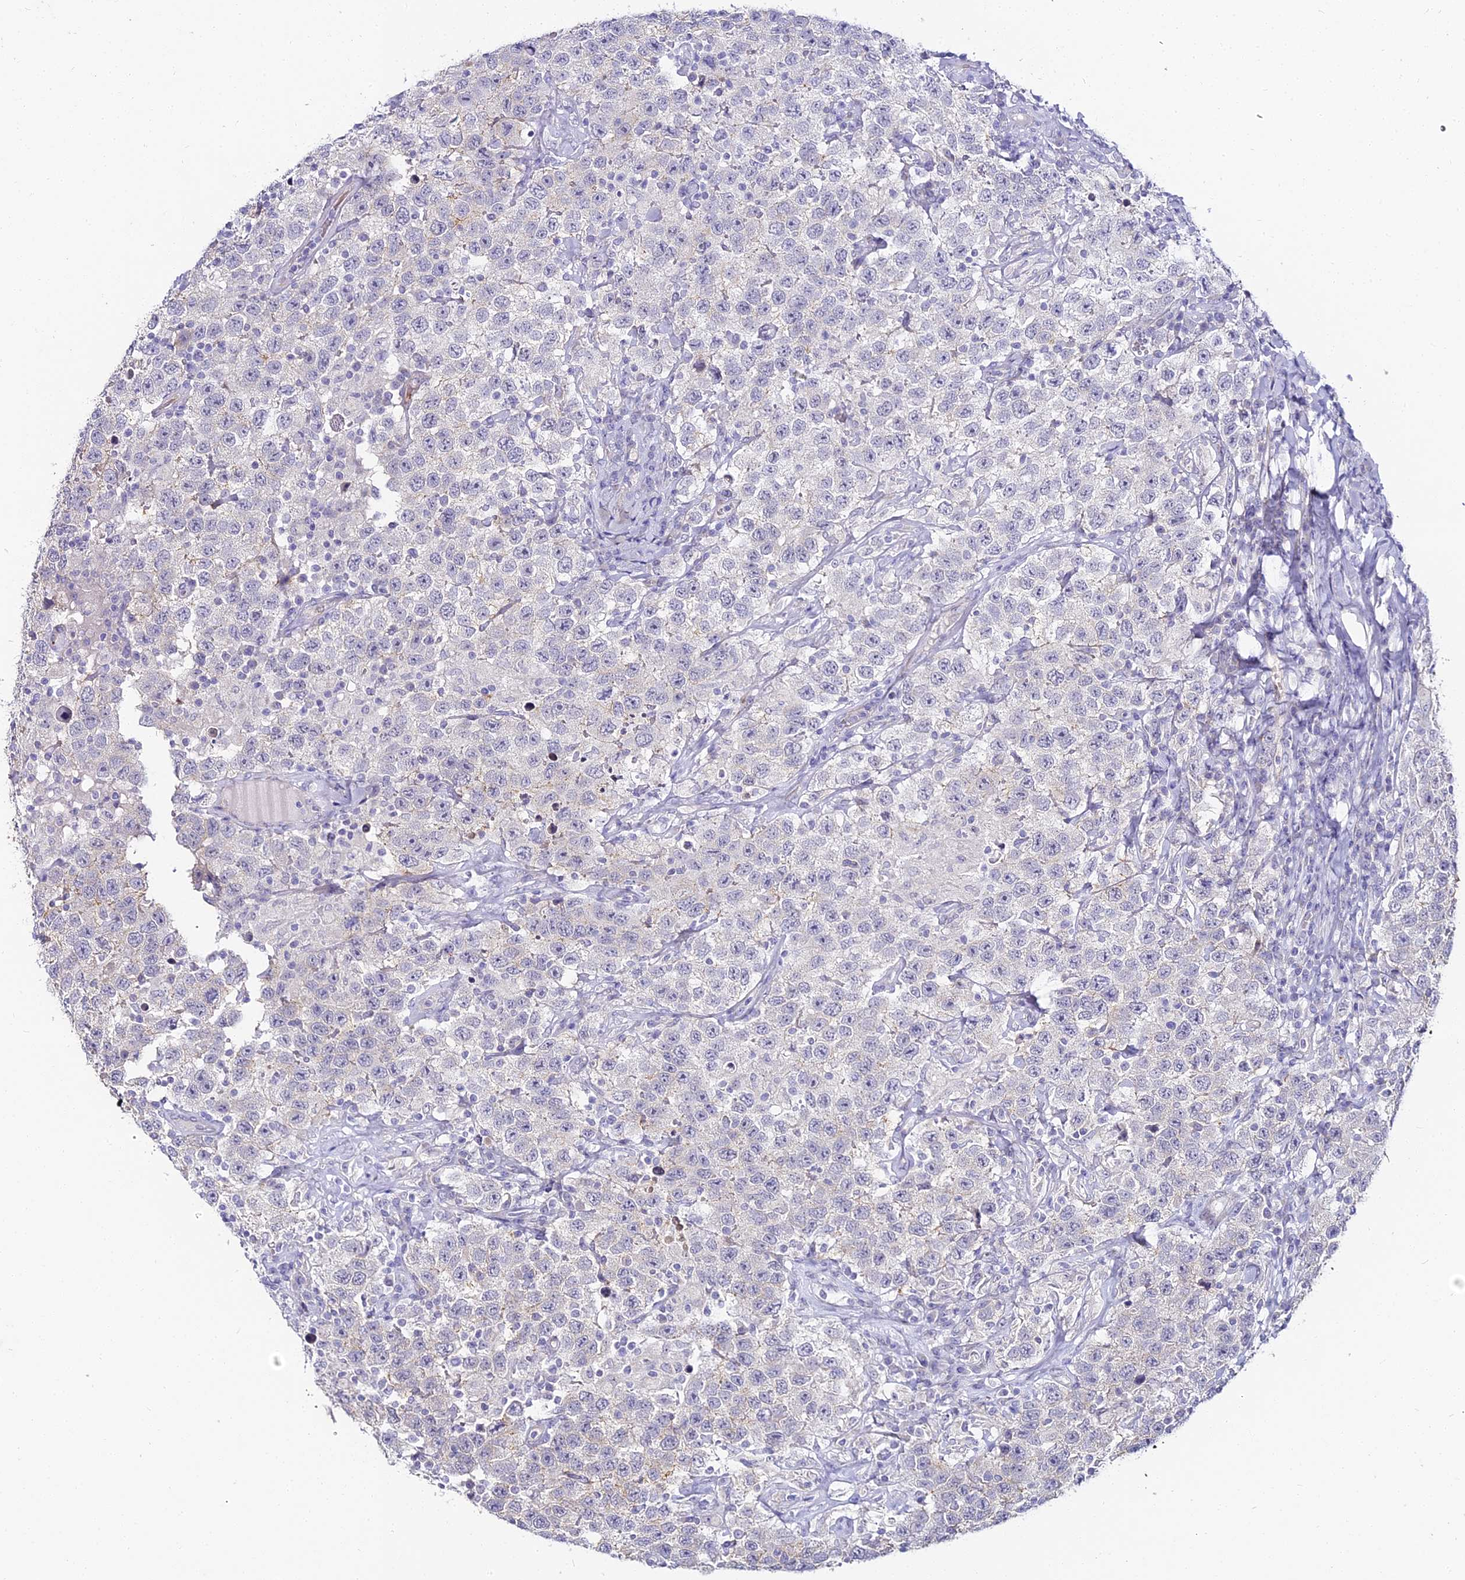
{"staining": {"intensity": "negative", "quantity": "none", "location": "none"}, "tissue": "testis cancer", "cell_type": "Tumor cells", "image_type": "cancer", "snomed": [{"axis": "morphology", "description": "Seminoma, NOS"}, {"axis": "topography", "description": "Testis"}], "caption": "Human testis seminoma stained for a protein using immunohistochemistry (IHC) exhibits no positivity in tumor cells.", "gene": "ALPG", "patient": {"sex": "male", "age": 41}}